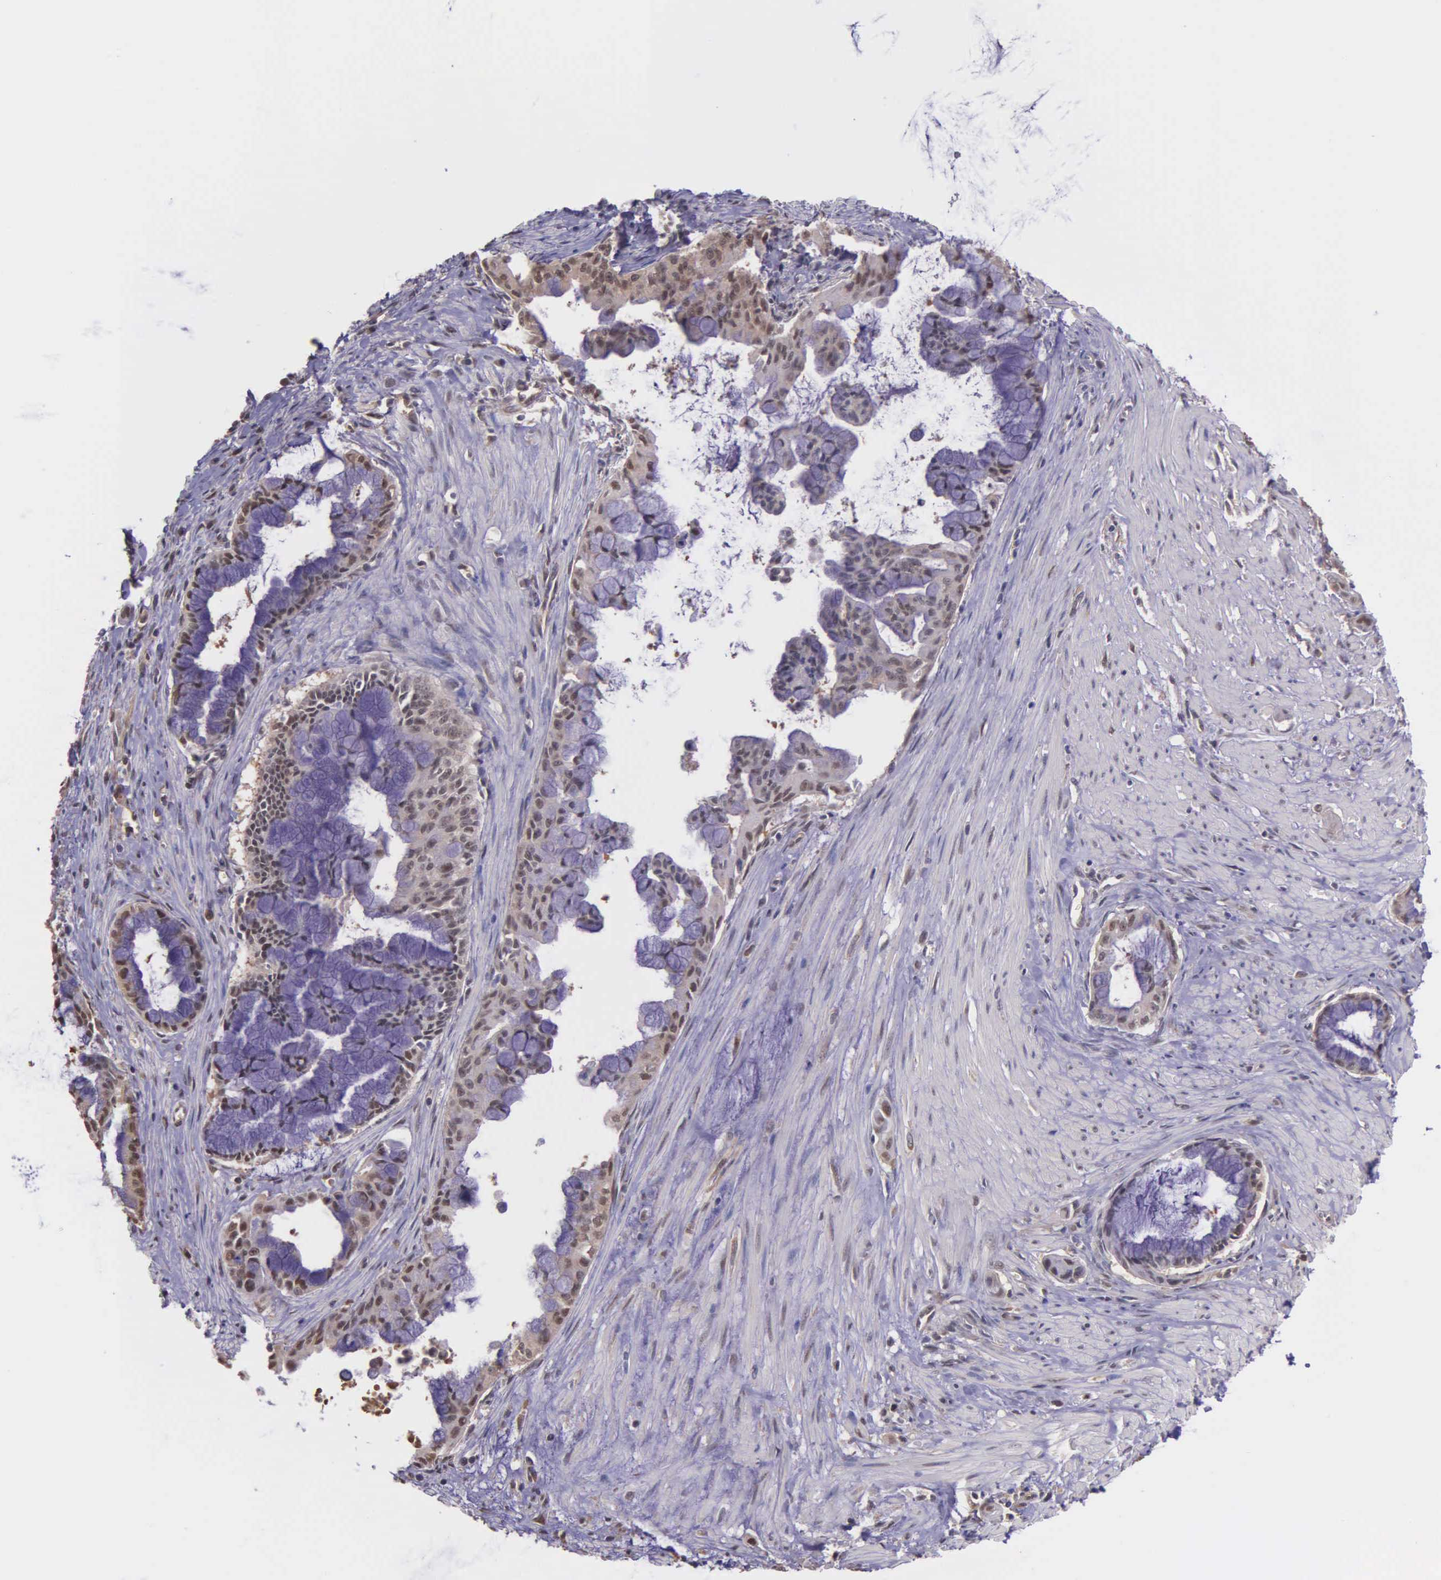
{"staining": {"intensity": "moderate", "quantity": "25%-75%", "location": "cytoplasmic/membranous,nuclear"}, "tissue": "pancreatic cancer", "cell_type": "Tumor cells", "image_type": "cancer", "snomed": [{"axis": "morphology", "description": "Adenocarcinoma, NOS"}, {"axis": "topography", "description": "Pancreas"}], "caption": "Protein expression analysis of pancreatic adenocarcinoma exhibits moderate cytoplasmic/membranous and nuclear expression in approximately 25%-75% of tumor cells.", "gene": "PSMC1", "patient": {"sex": "male", "age": 59}}